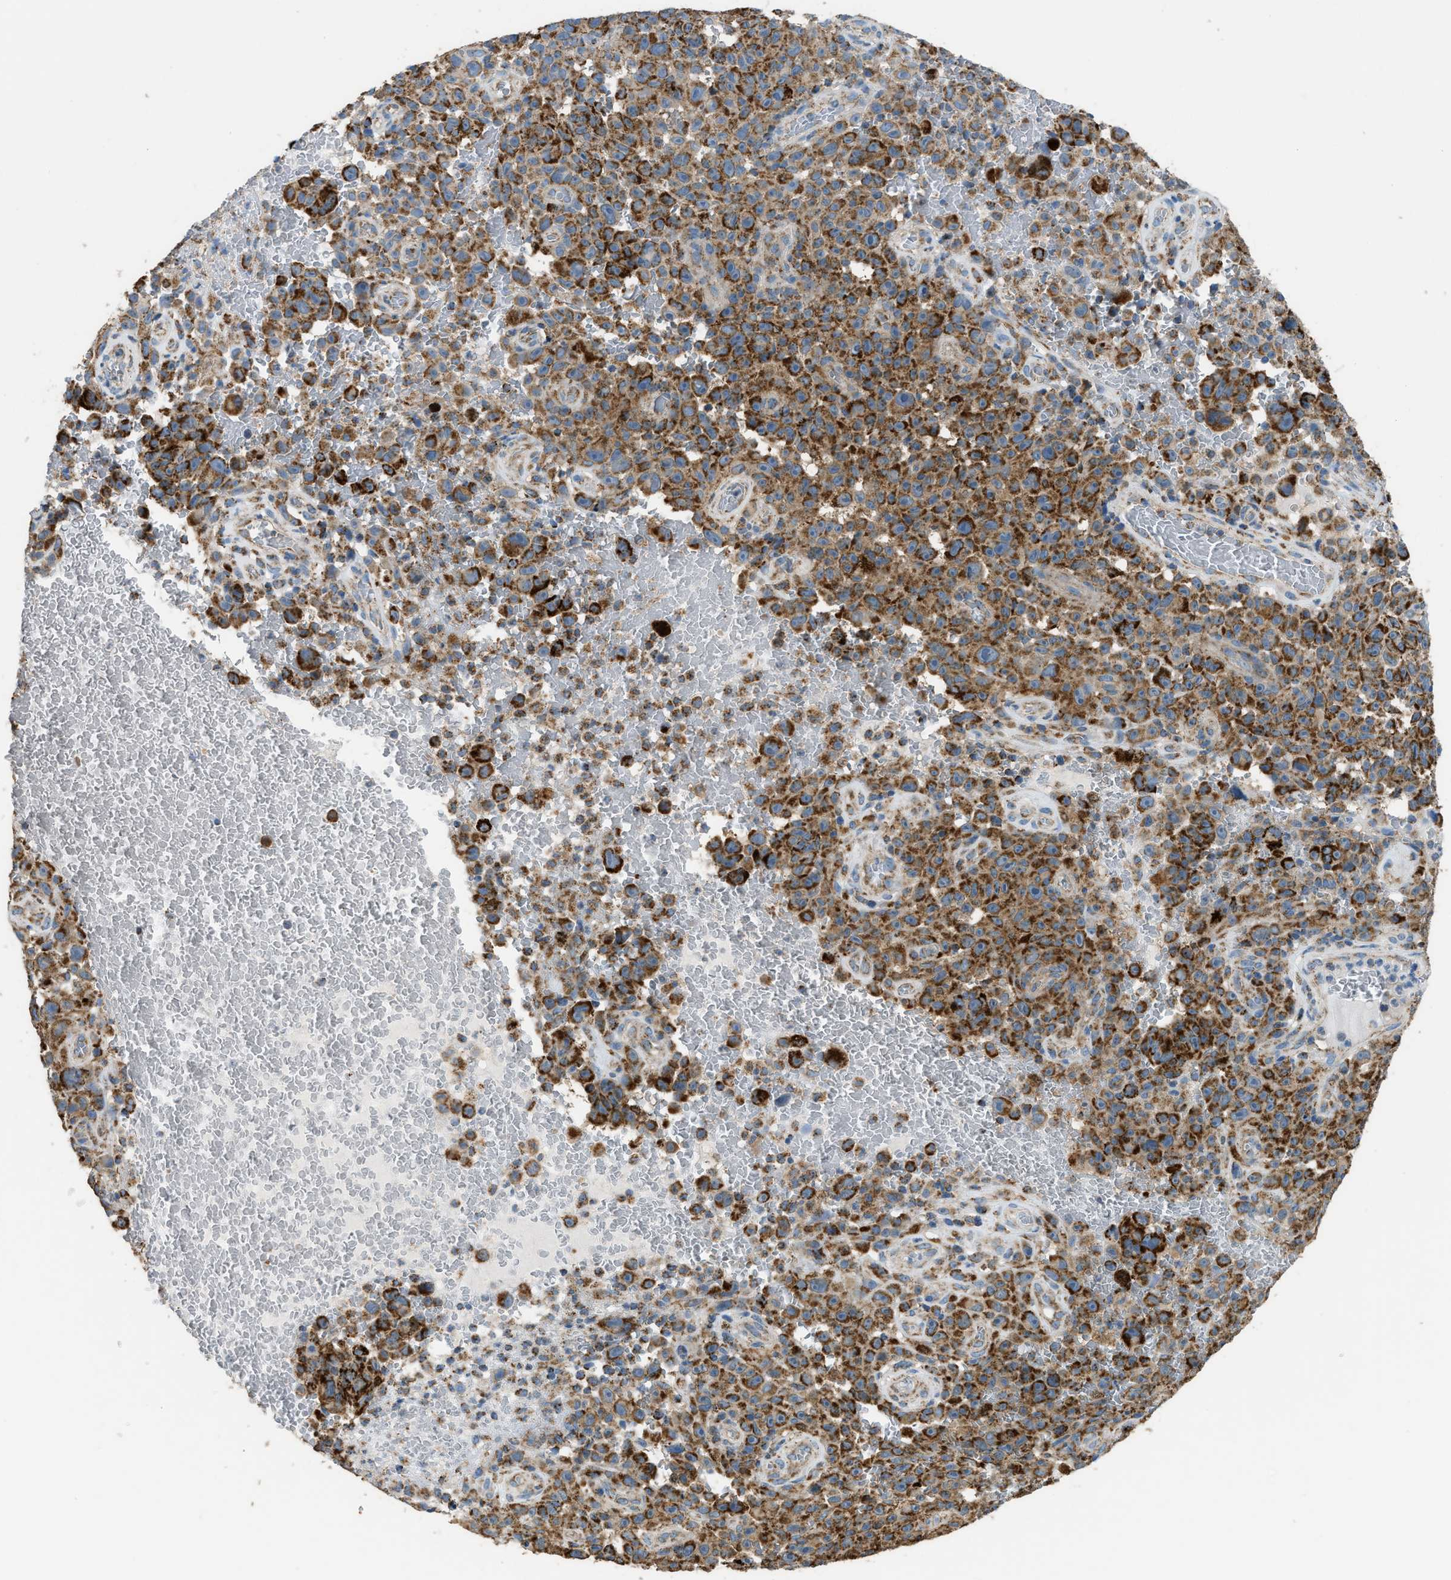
{"staining": {"intensity": "strong", "quantity": ">75%", "location": "cytoplasmic/membranous"}, "tissue": "melanoma", "cell_type": "Tumor cells", "image_type": "cancer", "snomed": [{"axis": "morphology", "description": "Malignant melanoma, NOS"}, {"axis": "topography", "description": "Skin"}], "caption": "Protein analysis of melanoma tissue demonstrates strong cytoplasmic/membranous positivity in about >75% of tumor cells.", "gene": "ETFB", "patient": {"sex": "female", "age": 82}}